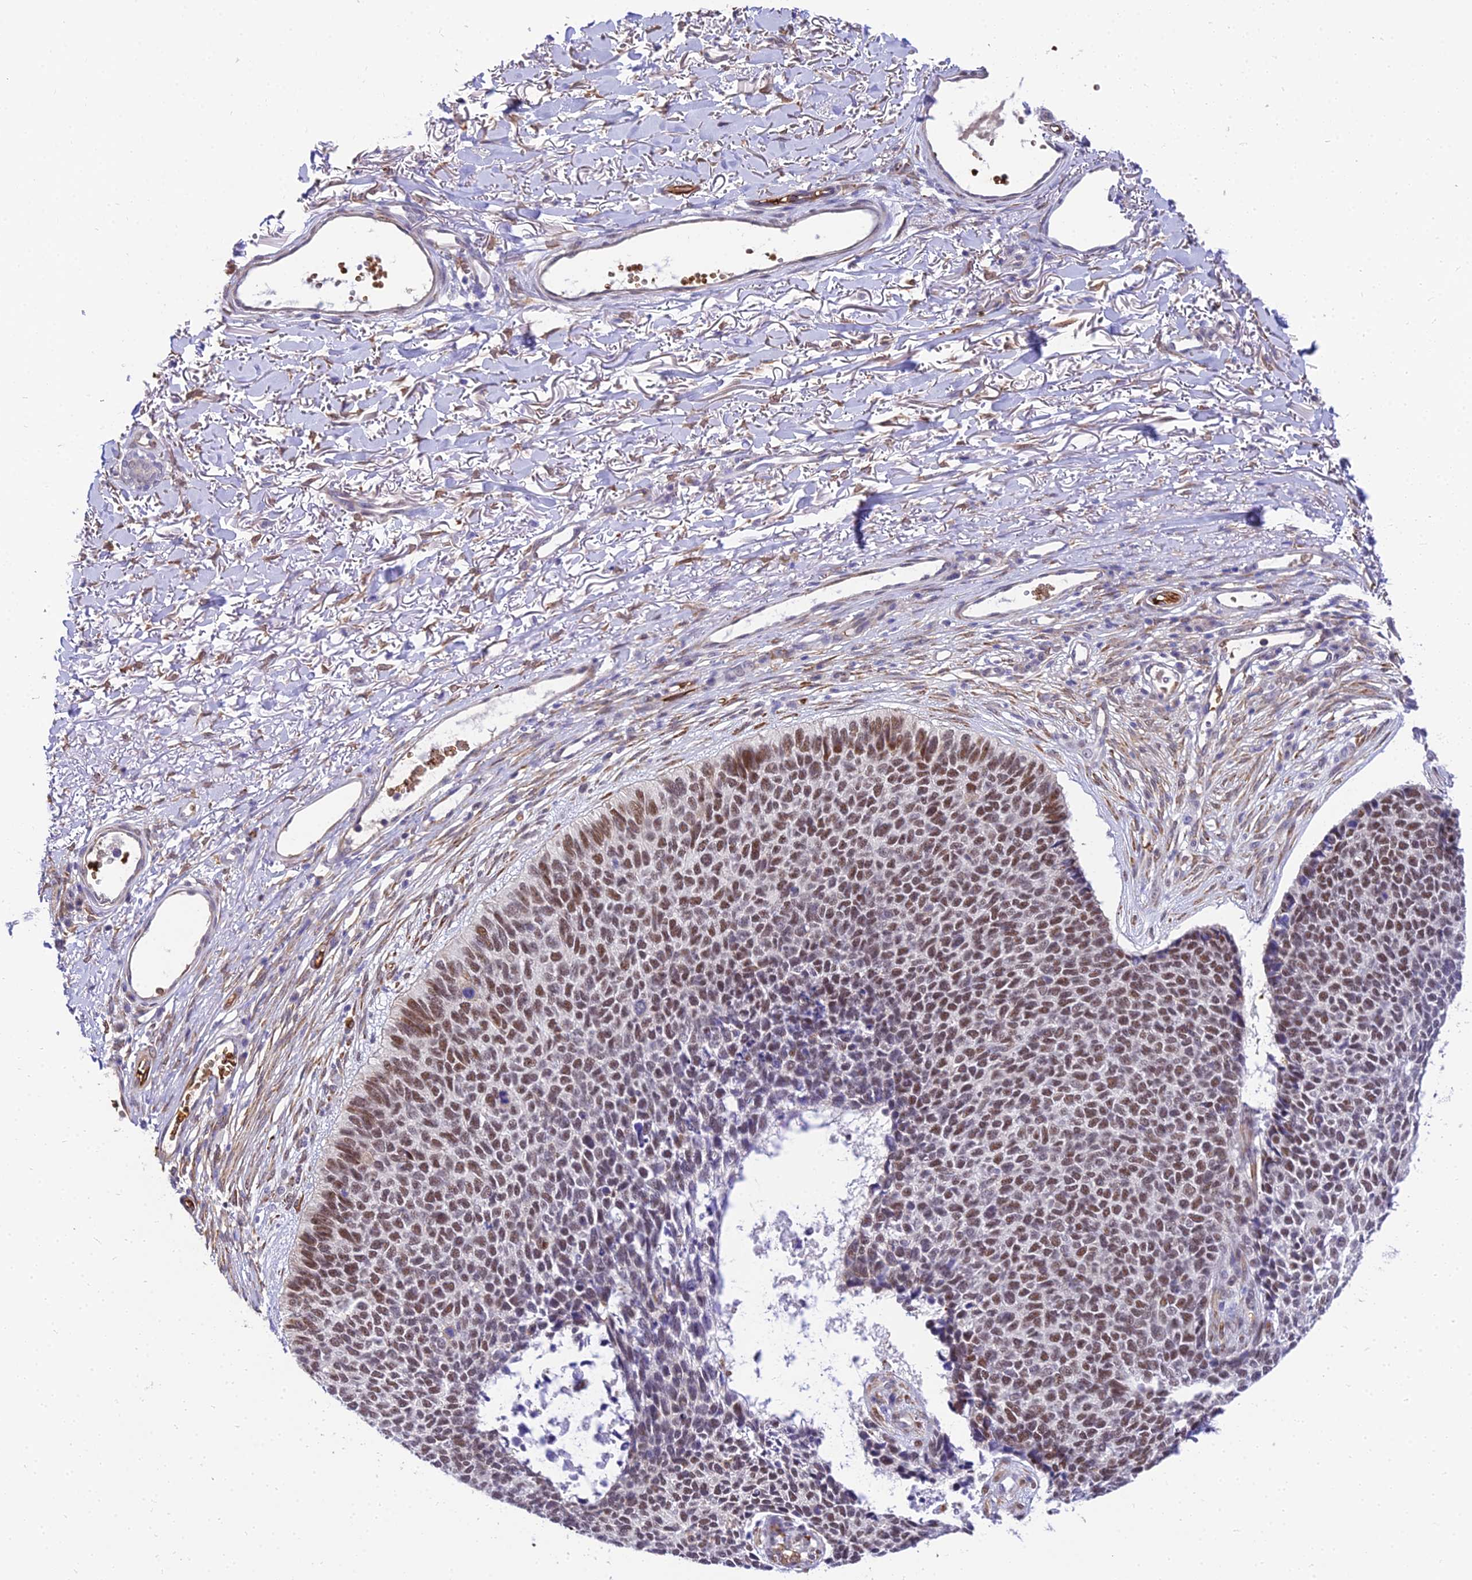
{"staining": {"intensity": "moderate", "quantity": ">75%", "location": "nuclear"}, "tissue": "skin cancer", "cell_type": "Tumor cells", "image_type": "cancer", "snomed": [{"axis": "morphology", "description": "Basal cell carcinoma"}, {"axis": "topography", "description": "Skin"}], "caption": "Immunohistochemistry (DAB (3,3'-diaminobenzidine)) staining of basal cell carcinoma (skin) reveals moderate nuclear protein staining in approximately >75% of tumor cells. Ihc stains the protein in brown and the nuclei are stained blue.", "gene": "BCL9", "patient": {"sex": "female", "age": 84}}